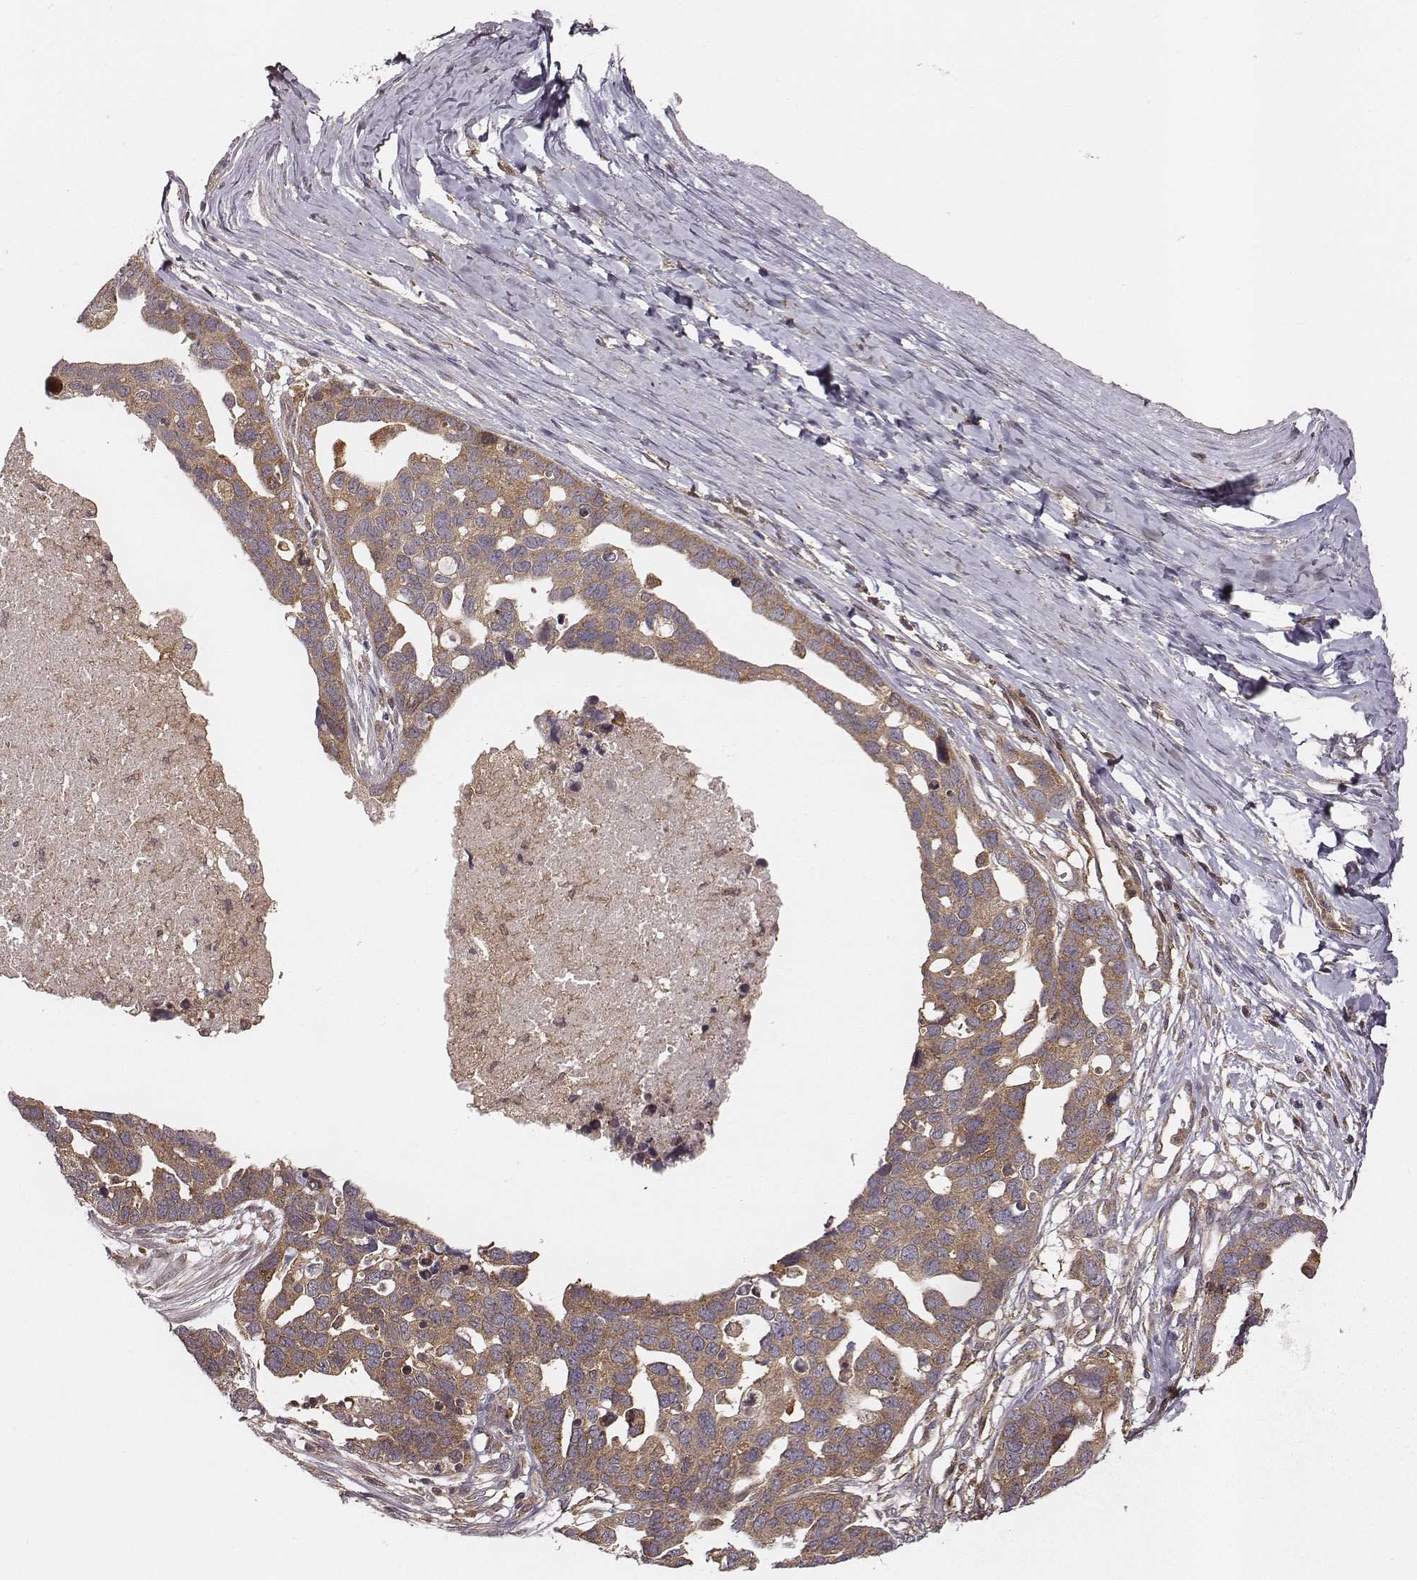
{"staining": {"intensity": "moderate", "quantity": ">75%", "location": "cytoplasmic/membranous"}, "tissue": "ovarian cancer", "cell_type": "Tumor cells", "image_type": "cancer", "snomed": [{"axis": "morphology", "description": "Cystadenocarcinoma, serous, NOS"}, {"axis": "topography", "description": "Ovary"}], "caption": "Tumor cells demonstrate medium levels of moderate cytoplasmic/membranous positivity in about >75% of cells in ovarian cancer (serous cystadenocarcinoma). The staining is performed using DAB brown chromogen to label protein expression. The nuclei are counter-stained blue using hematoxylin.", "gene": "VPS26A", "patient": {"sex": "female", "age": 54}}